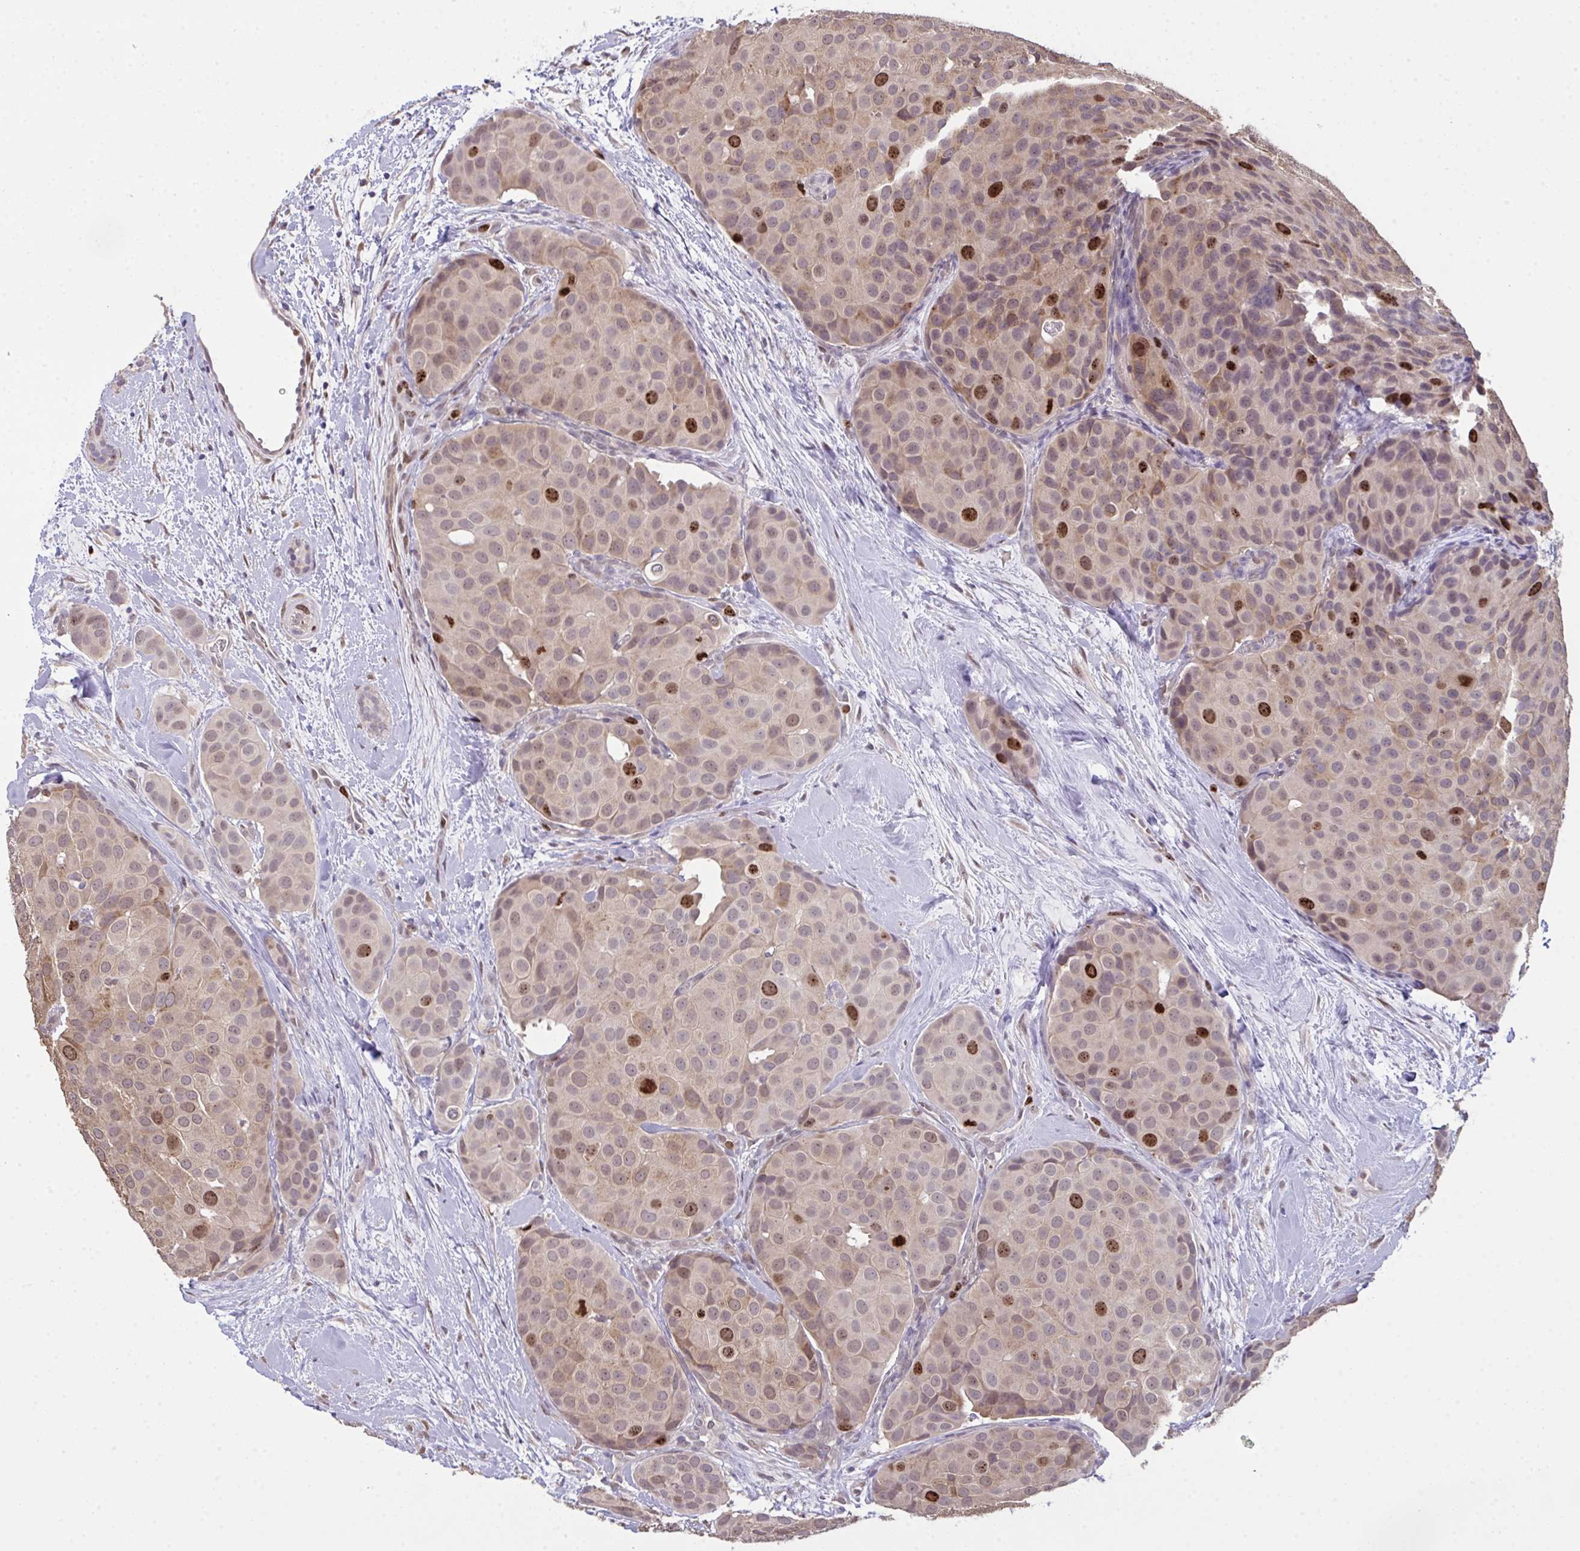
{"staining": {"intensity": "strong", "quantity": "<25%", "location": "cytoplasmic/membranous,nuclear"}, "tissue": "breast cancer", "cell_type": "Tumor cells", "image_type": "cancer", "snomed": [{"axis": "morphology", "description": "Duct carcinoma"}, {"axis": "topography", "description": "Breast"}], "caption": "Human breast intraductal carcinoma stained with a brown dye reveals strong cytoplasmic/membranous and nuclear positive staining in approximately <25% of tumor cells.", "gene": "SETD7", "patient": {"sex": "female", "age": 70}}